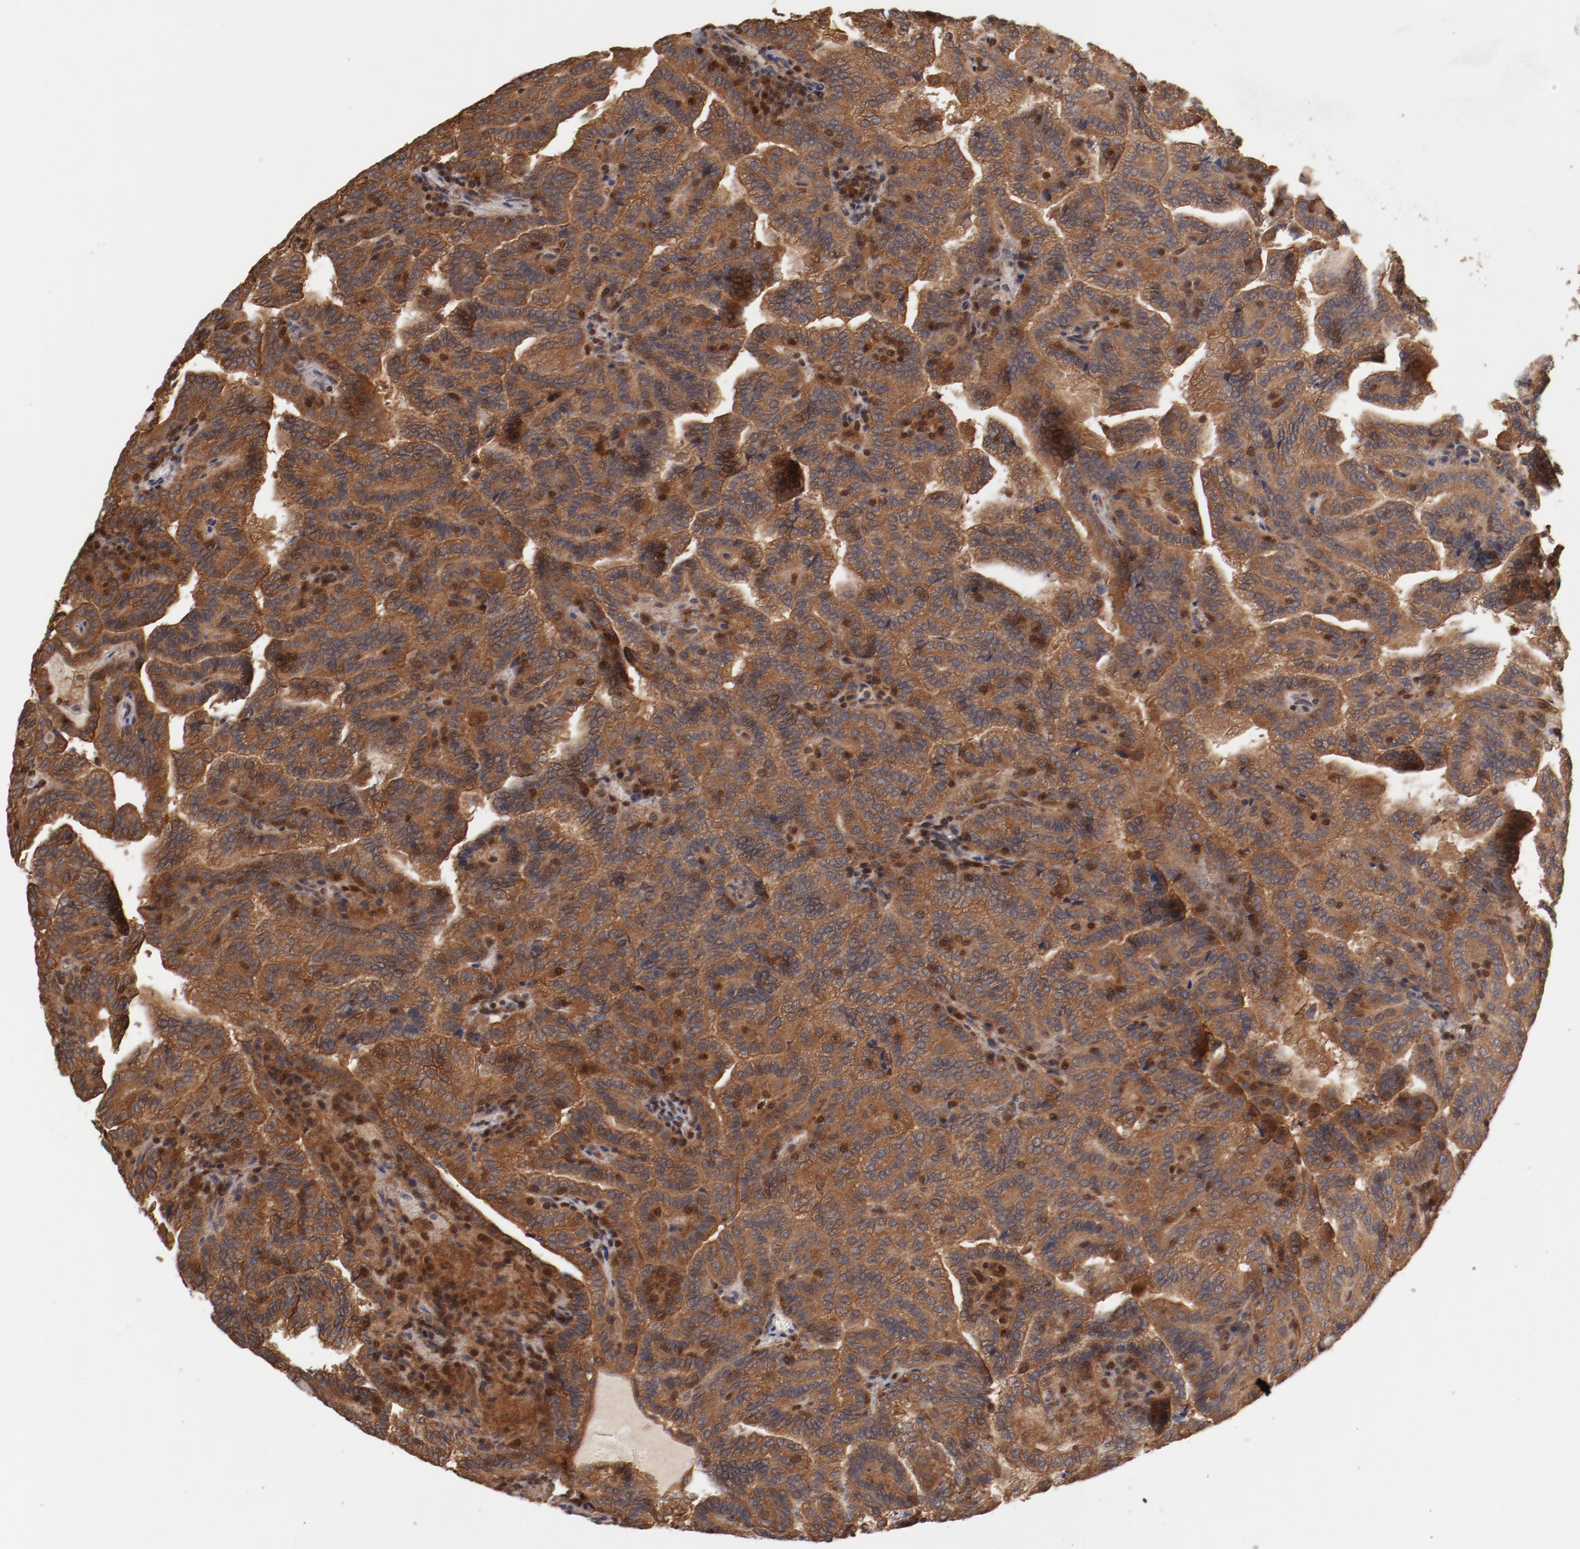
{"staining": {"intensity": "moderate", "quantity": ">75%", "location": "cytoplasmic/membranous"}, "tissue": "renal cancer", "cell_type": "Tumor cells", "image_type": "cancer", "snomed": [{"axis": "morphology", "description": "Adenocarcinoma, NOS"}, {"axis": "topography", "description": "Kidney"}], "caption": "The photomicrograph exhibits a brown stain indicating the presence of a protein in the cytoplasmic/membranous of tumor cells in adenocarcinoma (renal).", "gene": "GUF1", "patient": {"sex": "male", "age": 61}}